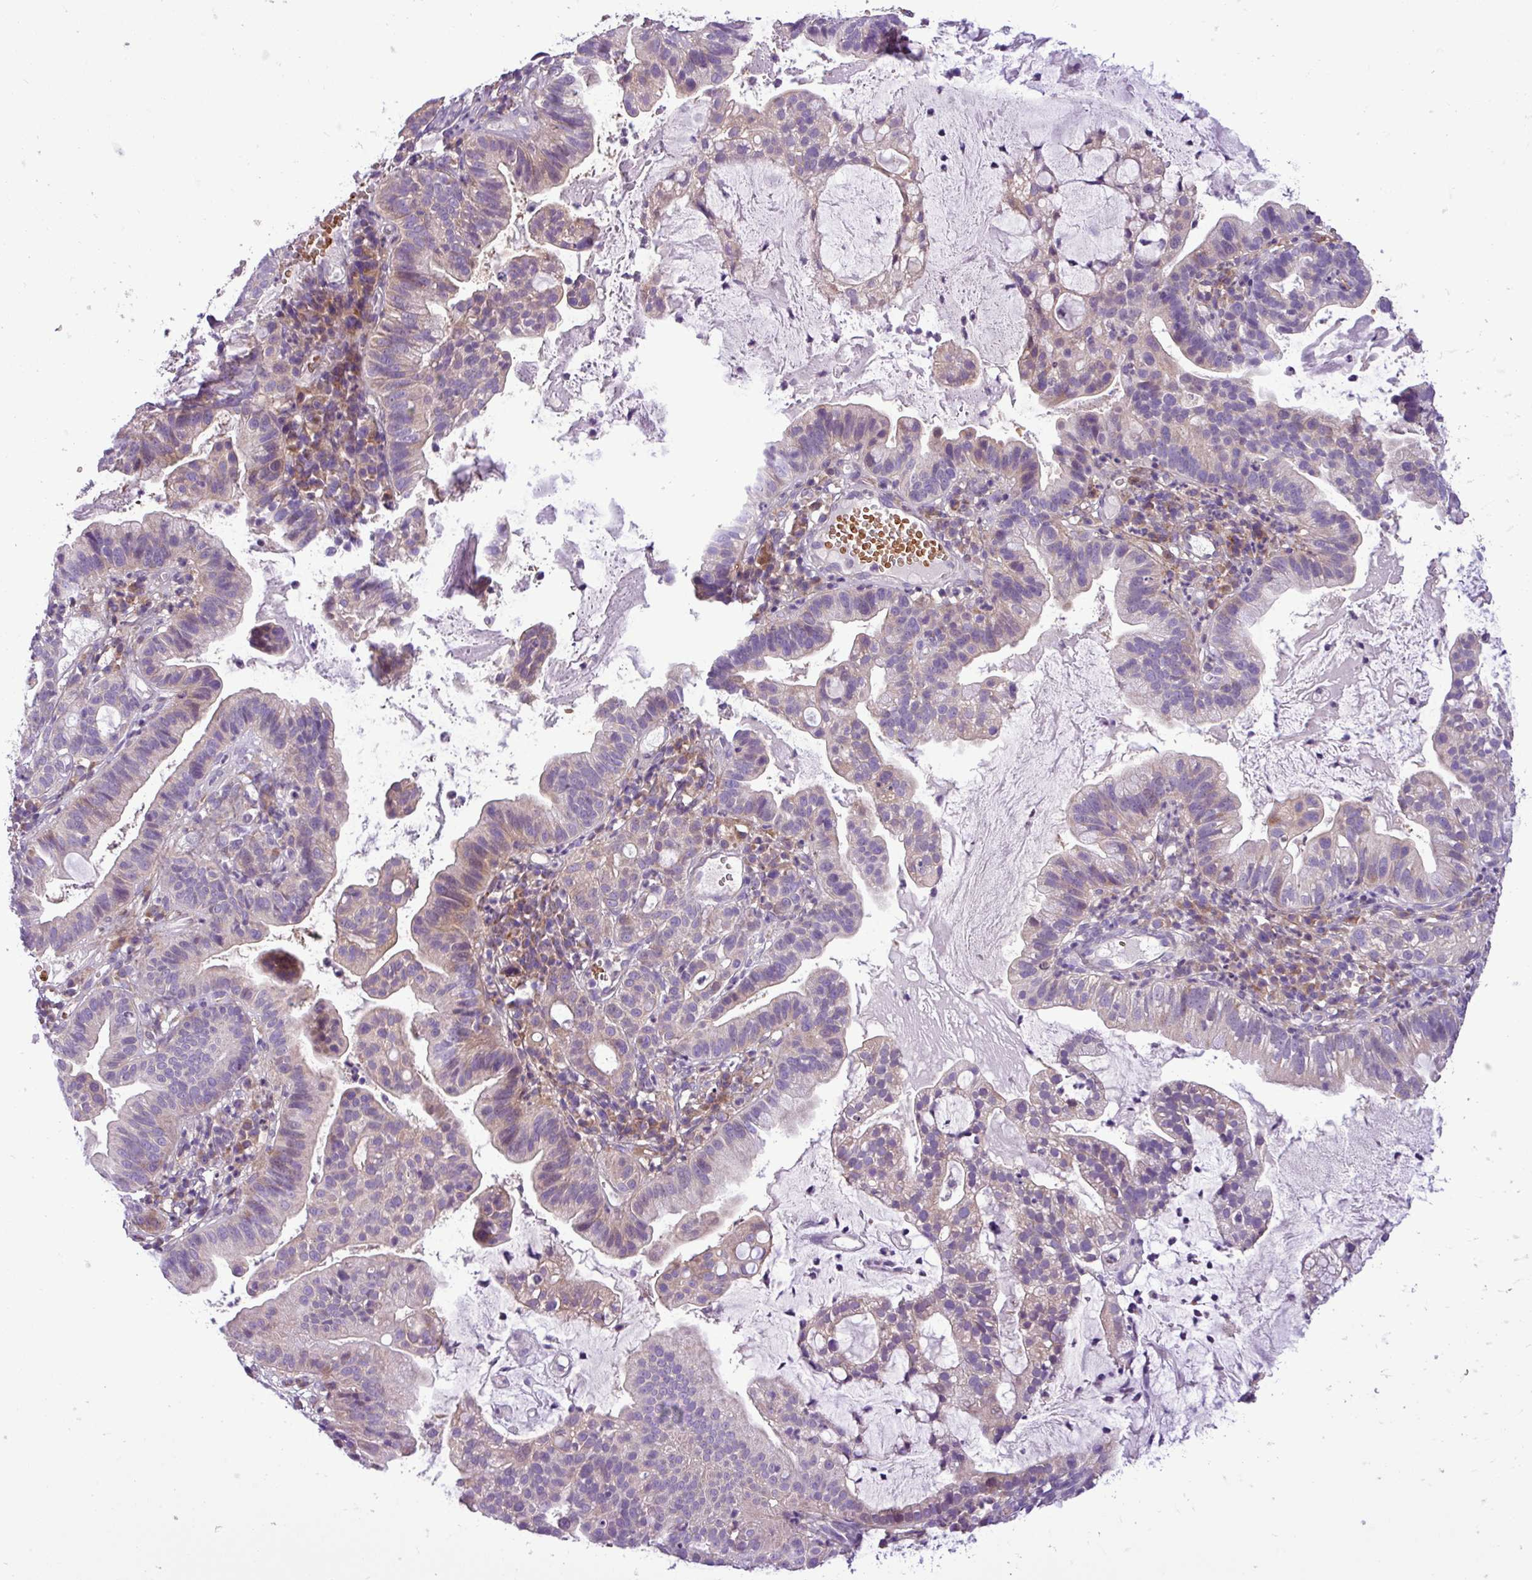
{"staining": {"intensity": "moderate", "quantity": "<25%", "location": "cytoplasmic/membranous"}, "tissue": "cervical cancer", "cell_type": "Tumor cells", "image_type": "cancer", "snomed": [{"axis": "morphology", "description": "Adenocarcinoma, NOS"}, {"axis": "topography", "description": "Cervix"}], "caption": "Immunohistochemical staining of human cervical cancer (adenocarcinoma) shows moderate cytoplasmic/membranous protein positivity in about <25% of tumor cells.", "gene": "FAM183A", "patient": {"sex": "female", "age": 41}}